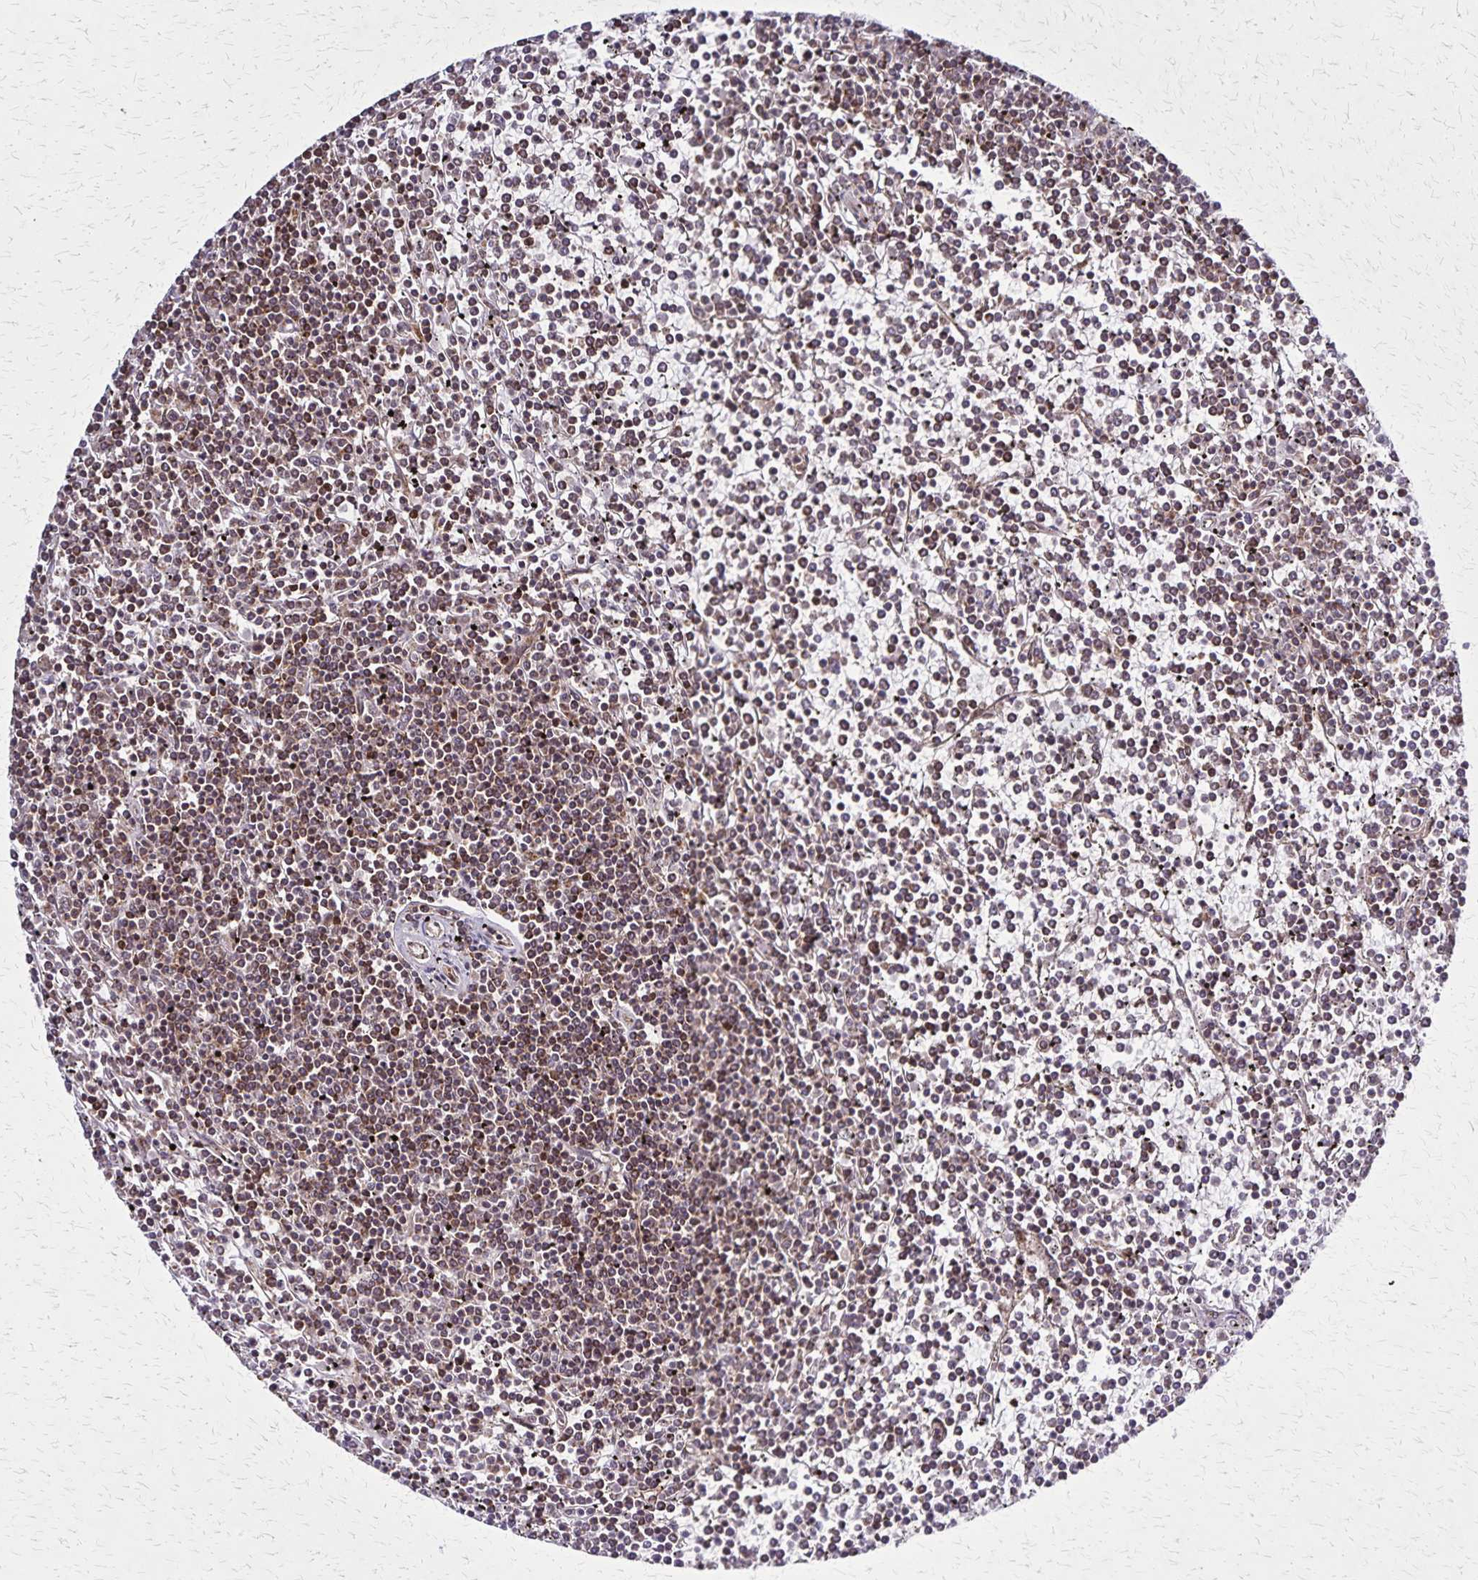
{"staining": {"intensity": "moderate", "quantity": ">75%", "location": "cytoplasmic/membranous"}, "tissue": "lymphoma", "cell_type": "Tumor cells", "image_type": "cancer", "snomed": [{"axis": "morphology", "description": "Malignant lymphoma, non-Hodgkin's type, Low grade"}, {"axis": "topography", "description": "Spleen"}], "caption": "An image showing moderate cytoplasmic/membranous expression in approximately >75% of tumor cells in low-grade malignant lymphoma, non-Hodgkin's type, as visualized by brown immunohistochemical staining.", "gene": "NFS1", "patient": {"sex": "female", "age": 19}}